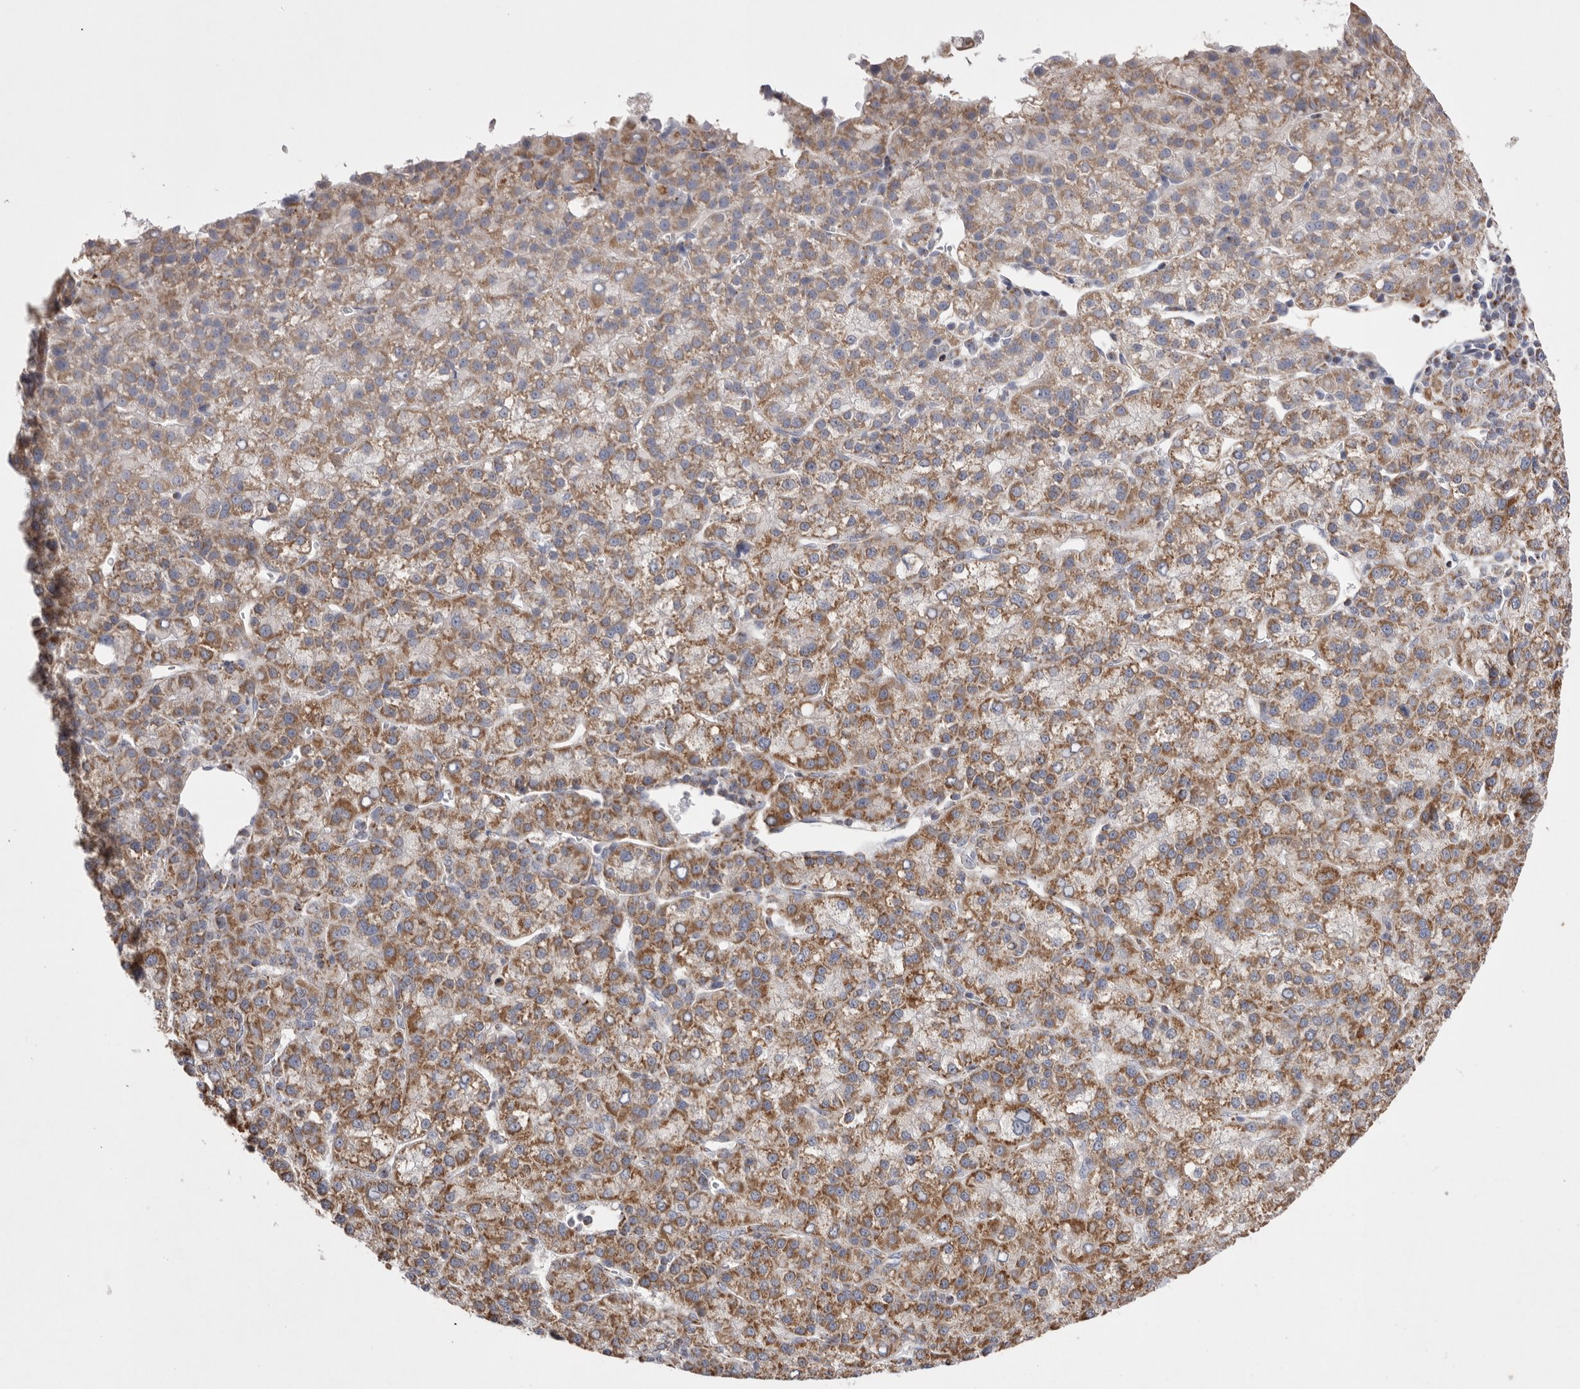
{"staining": {"intensity": "moderate", "quantity": ">75%", "location": "cytoplasmic/membranous"}, "tissue": "liver cancer", "cell_type": "Tumor cells", "image_type": "cancer", "snomed": [{"axis": "morphology", "description": "Carcinoma, Hepatocellular, NOS"}, {"axis": "topography", "description": "Liver"}], "caption": "Protein analysis of hepatocellular carcinoma (liver) tissue demonstrates moderate cytoplasmic/membranous staining in about >75% of tumor cells.", "gene": "VDAC3", "patient": {"sex": "female", "age": 58}}